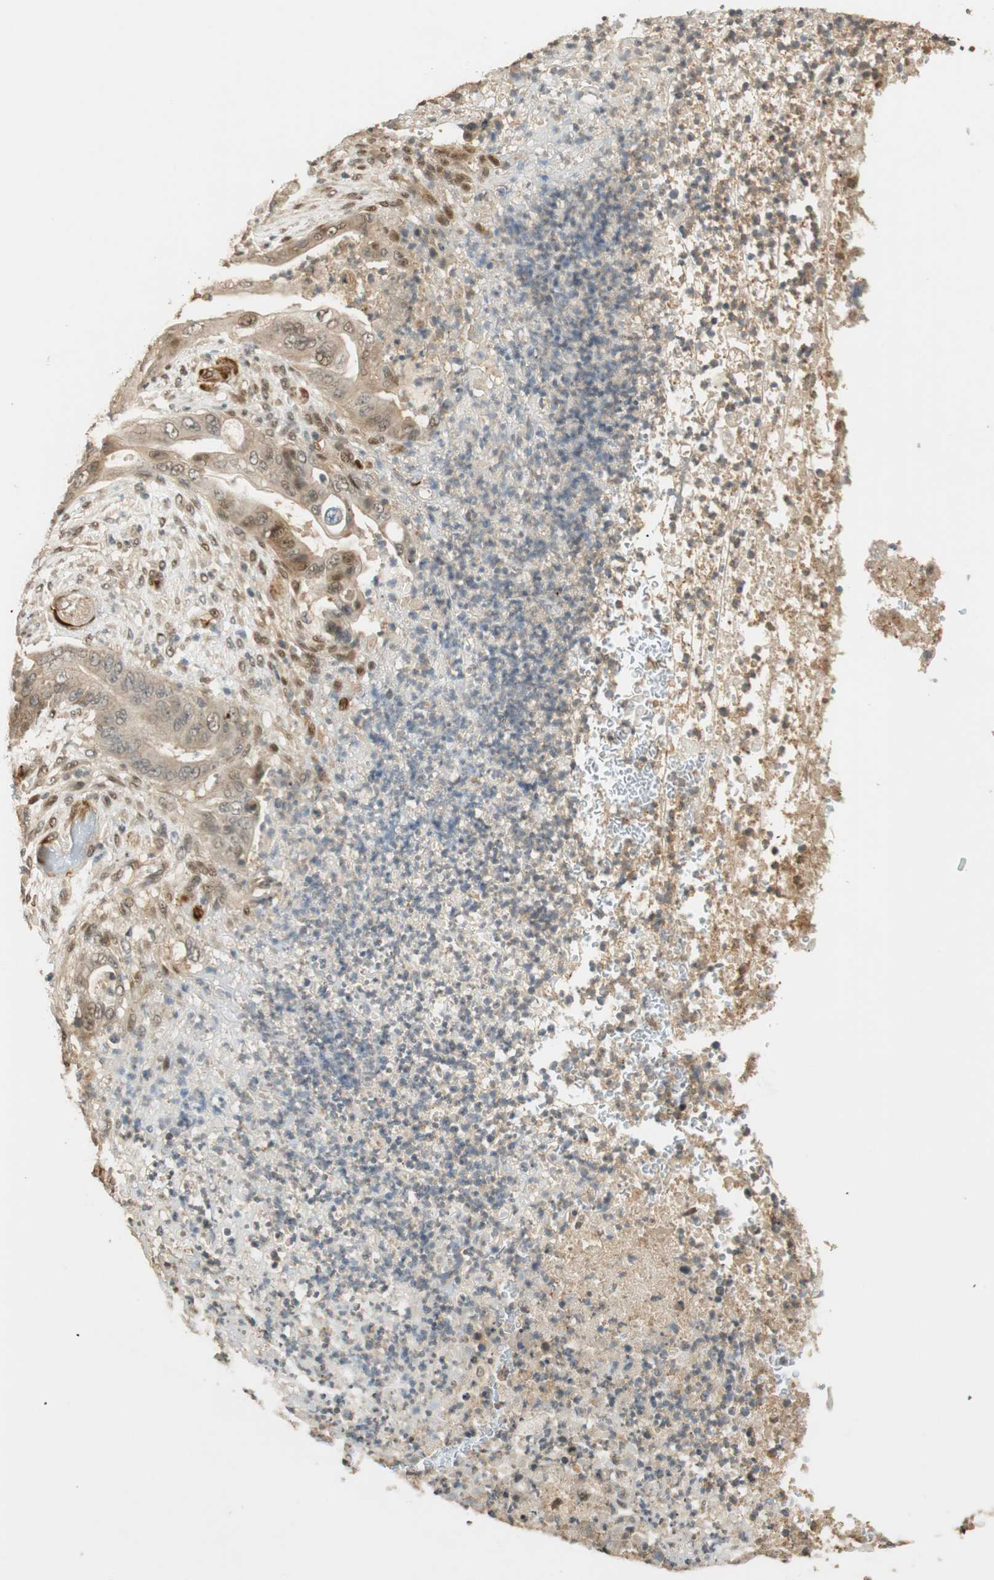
{"staining": {"intensity": "negative", "quantity": "none", "location": "none"}, "tissue": "stomach cancer", "cell_type": "Tumor cells", "image_type": "cancer", "snomed": [{"axis": "morphology", "description": "Adenocarcinoma, NOS"}, {"axis": "topography", "description": "Stomach"}], "caption": "Image shows no significant protein staining in tumor cells of stomach adenocarcinoma.", "gene": "NES", "patient": {"sex": "female", "age": 73}}